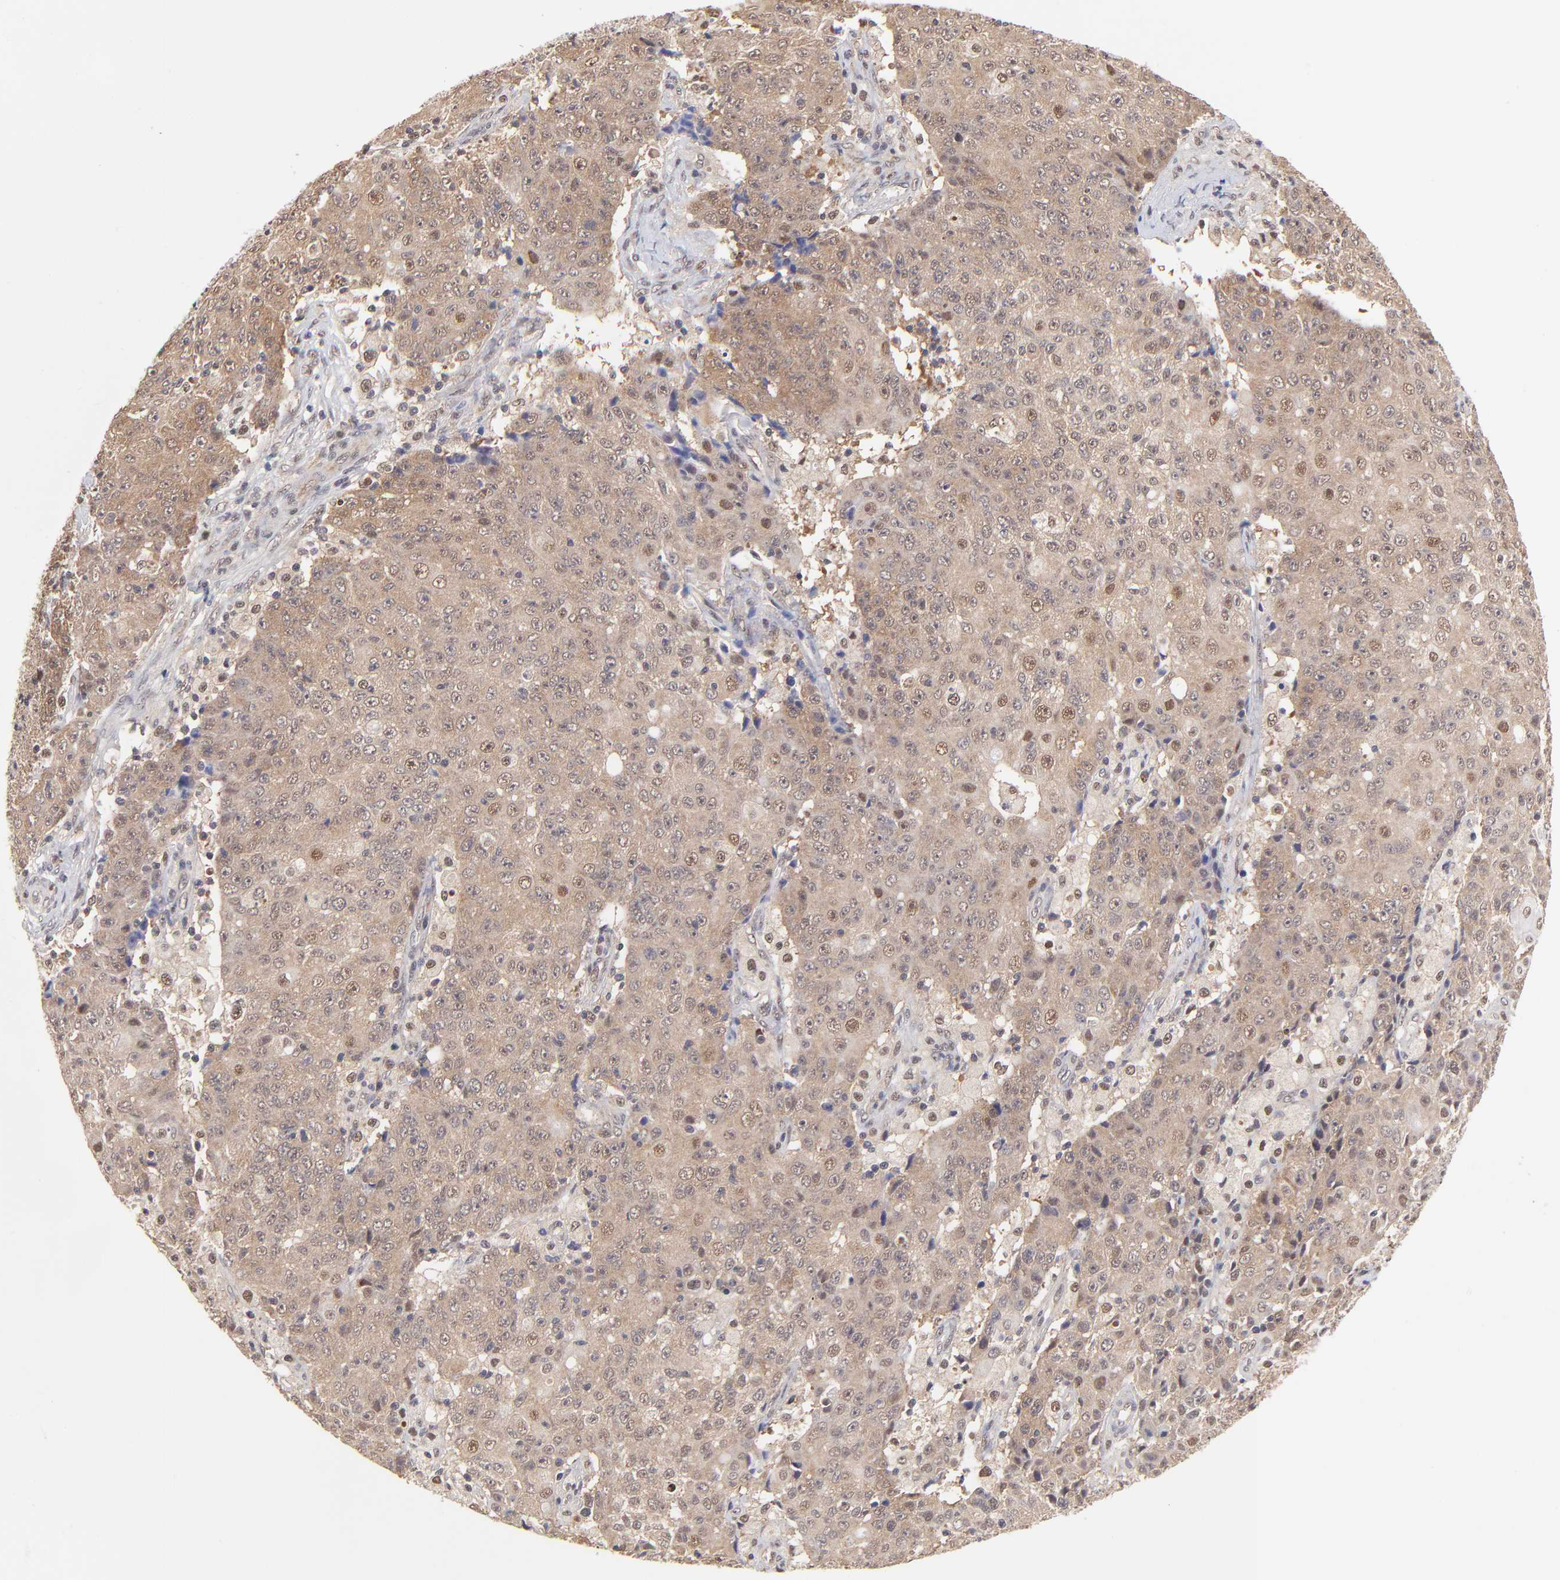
{"staining": {"intensity": "moderate", "quantity": "<25%", "location": "cytoplasmic/membranous,nuclear"}, "tissue": "ovarian cancer", "cell_type": "Tumor cells", "image_type": "cancer", "snomed": [{"axis": "morphology", "description": "Carcinoma, endometroid"}, {"axis": "topography", "description": "Ovary"}], "caption": "Tumor cells show moderate cytoplasmic/membranous and nuclear expression in approximately <25% of cells in ovarian cancer.", "gene": "PSMC4", "patient": {"sex": "female", "age": 42}}